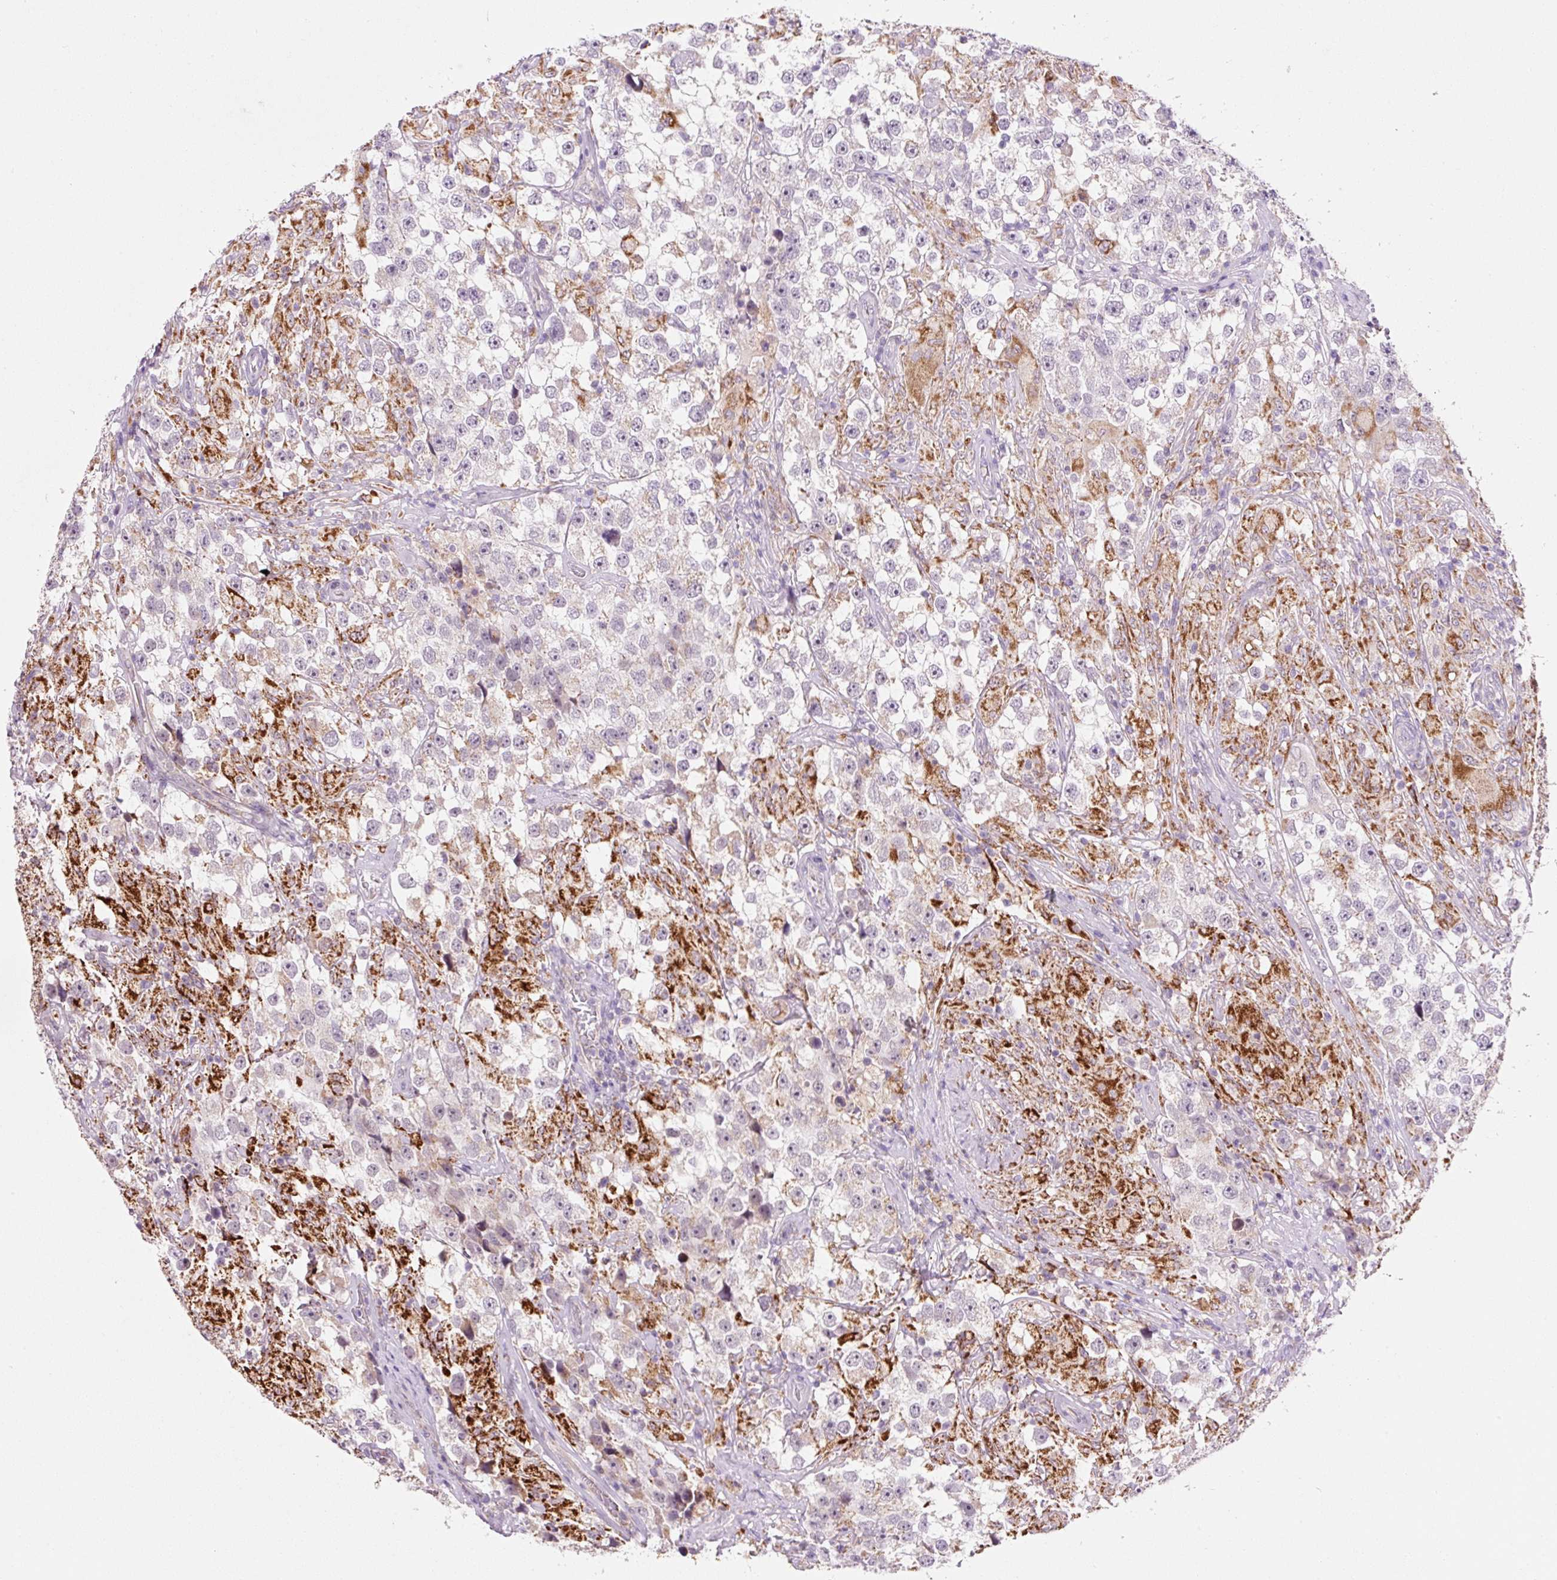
{"staining": {"intensity": "negative", "quantity": "none", "location": "none"}, "tissue": "testis cancer", "cell_type": "Tumor cells", "image_type": "cancer", "snomed": [{"axis": "morphology", "description": "Seminoma, NOS"}, {"axis": "topography", "description": "Testis"}], "caption": "Protein analysis of testis cancer exhibits no significant staining in tumor cells.", "gene": "PCK2", "patient": {"sex": "male", "age": 46}}